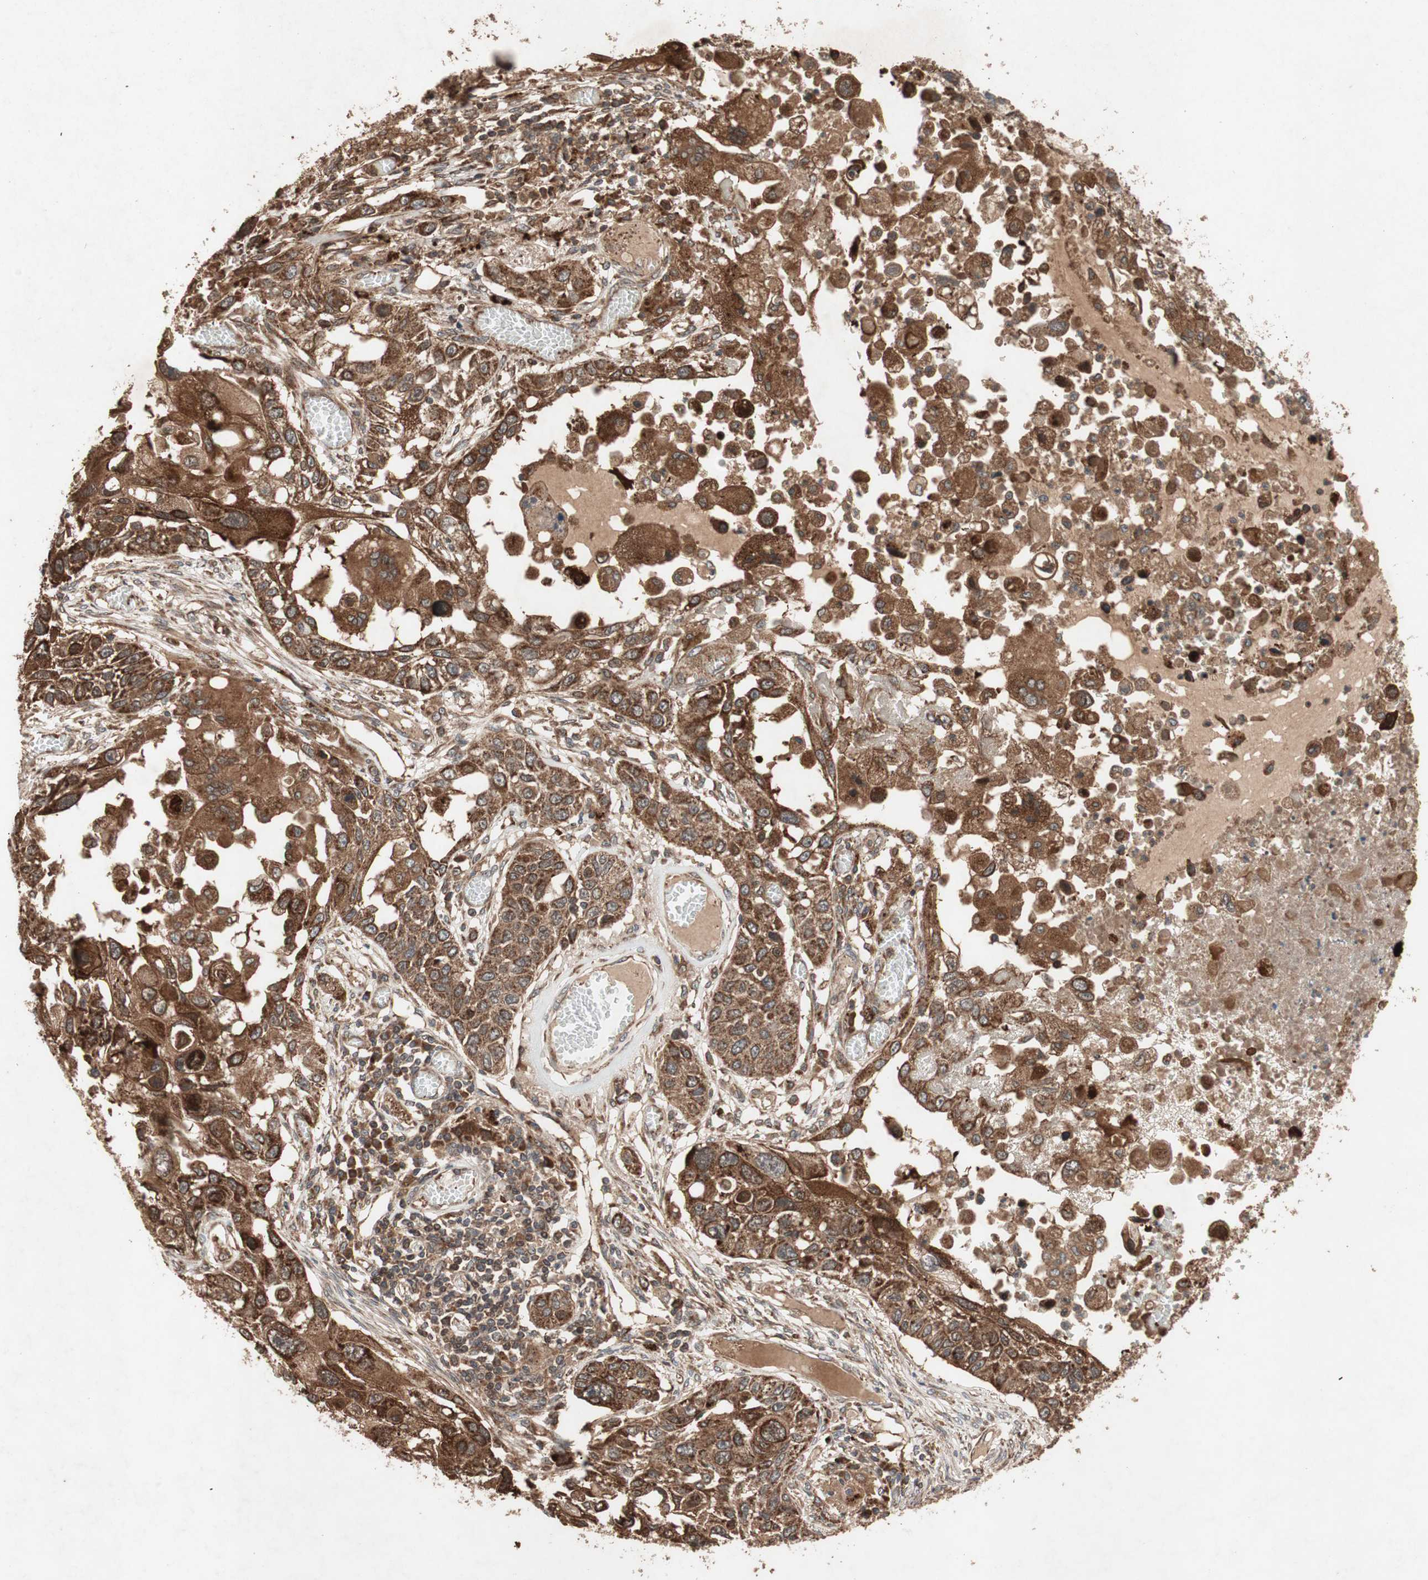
{"staining": {"intensity": "strong", "quantity": ">75%", "location": "cytoplasmic/membranous"}, "tissue": "lung cancer", "cell_type": "Tumor cells", "image_type": "cancer", "snomed": [{"axis": "morphology", "description": "Squamous cell carcinoma, NOS"}, {"axis": "topography", "description": "Lung"}], "caption": "A high amount of strong cytoplasmic/membranous positivity is appreciated in about >75% of tumor cells in lung cancer tissue. The staining is performed using DAB (3,3'-diaminobenzidine) brown chromogen to label protein expression. The nuclei are counter-stained blue using hematoxylin.", "gene": "RAB1A", "patient": {"sex": "male", "age": 71}}